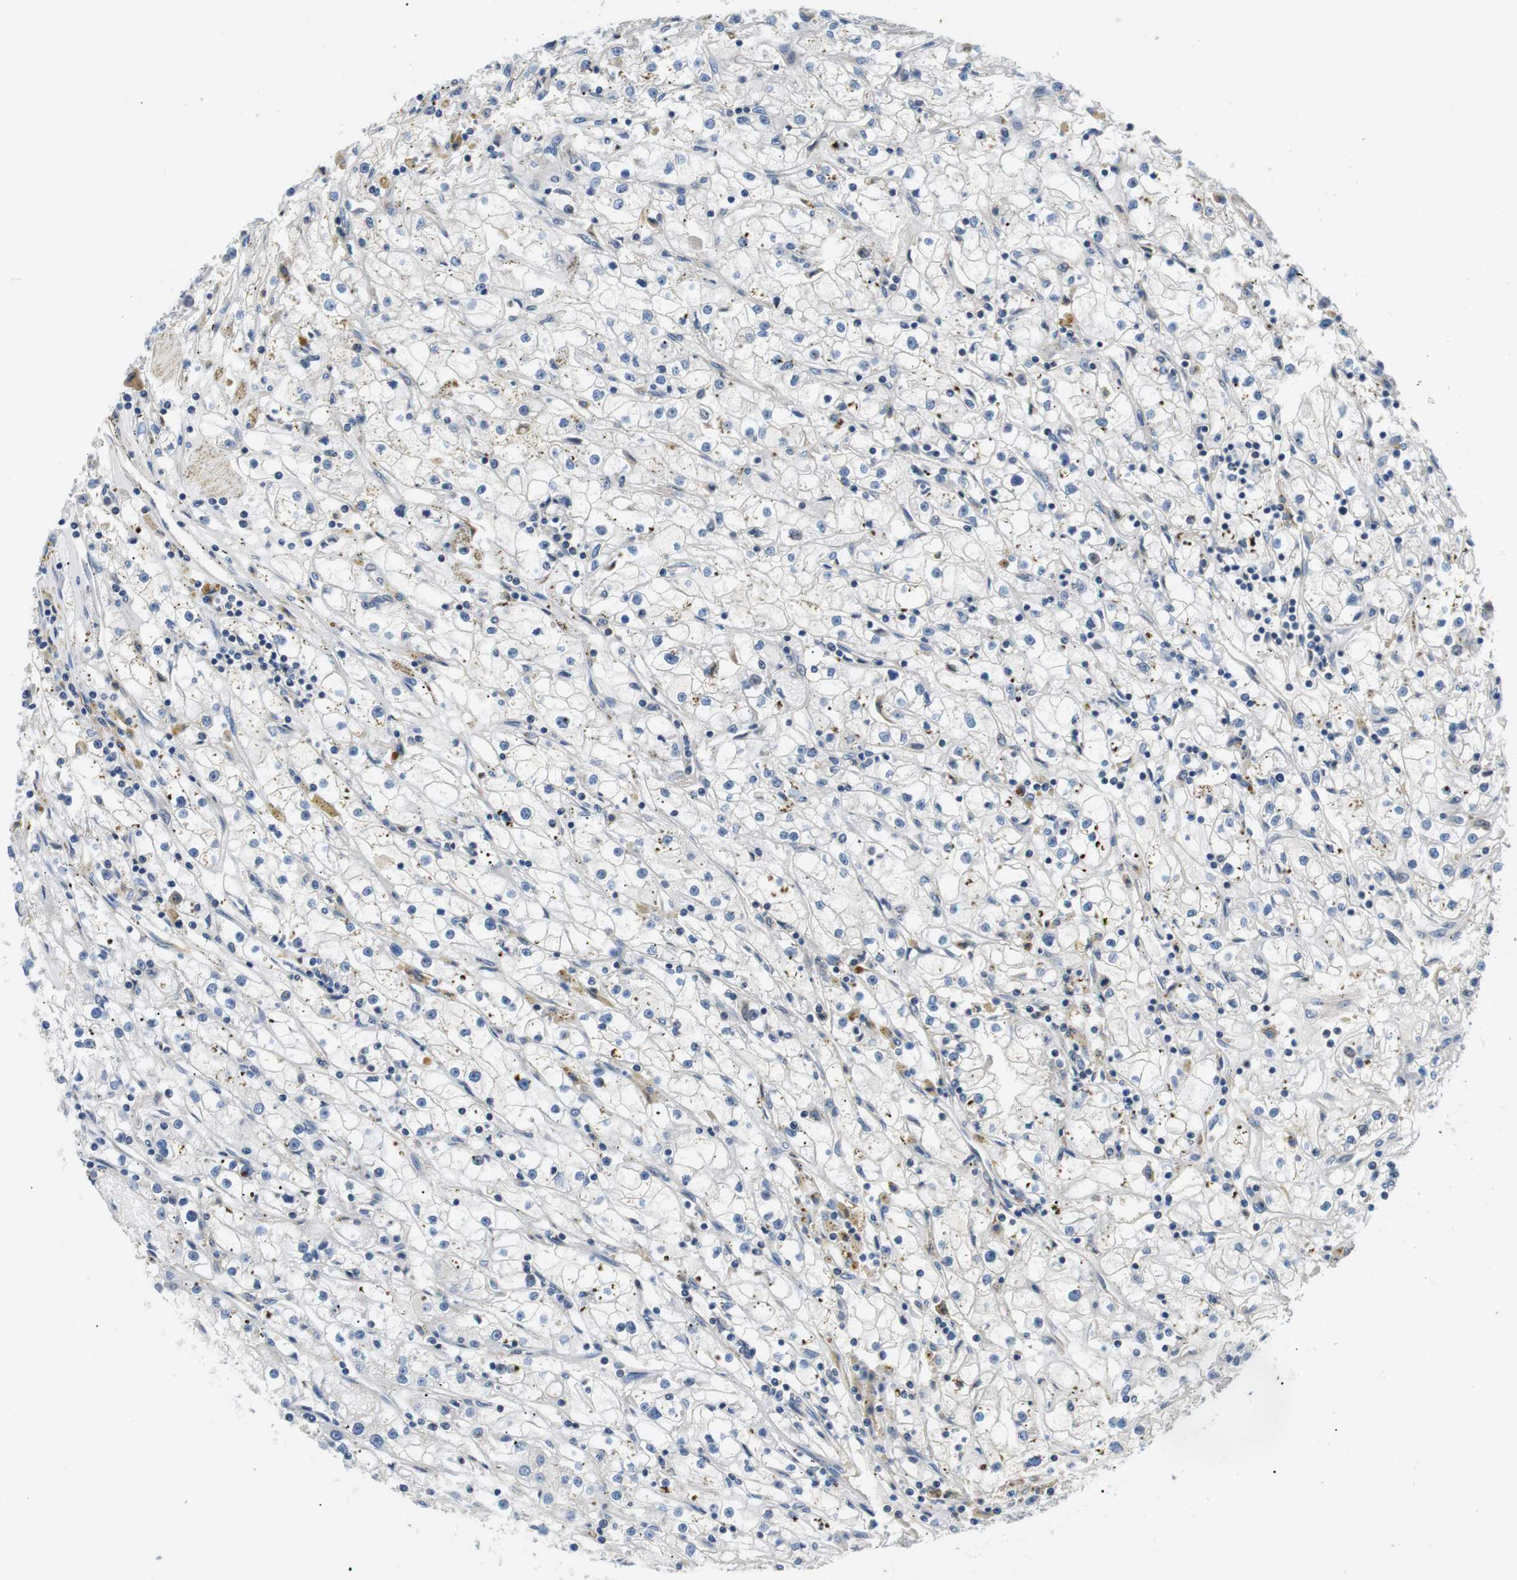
{"staining": {"intensity": "negative", "quantity": "none", "location": "none"}, "tissue": "renal cancer", "cell_type": "Tumor cells", "image_type": "cancer", "snomed": [{"axis": "morphology", "description": "Adenocarcinoma, NOS"}, {"axis": "topography", "description": "Kidney"}], "caption": "Tumor cells show no significant expression in adenocarcinoma (renal).", "gene": "DIPK1A", "patient": {"sex": "male", "age": 56}}